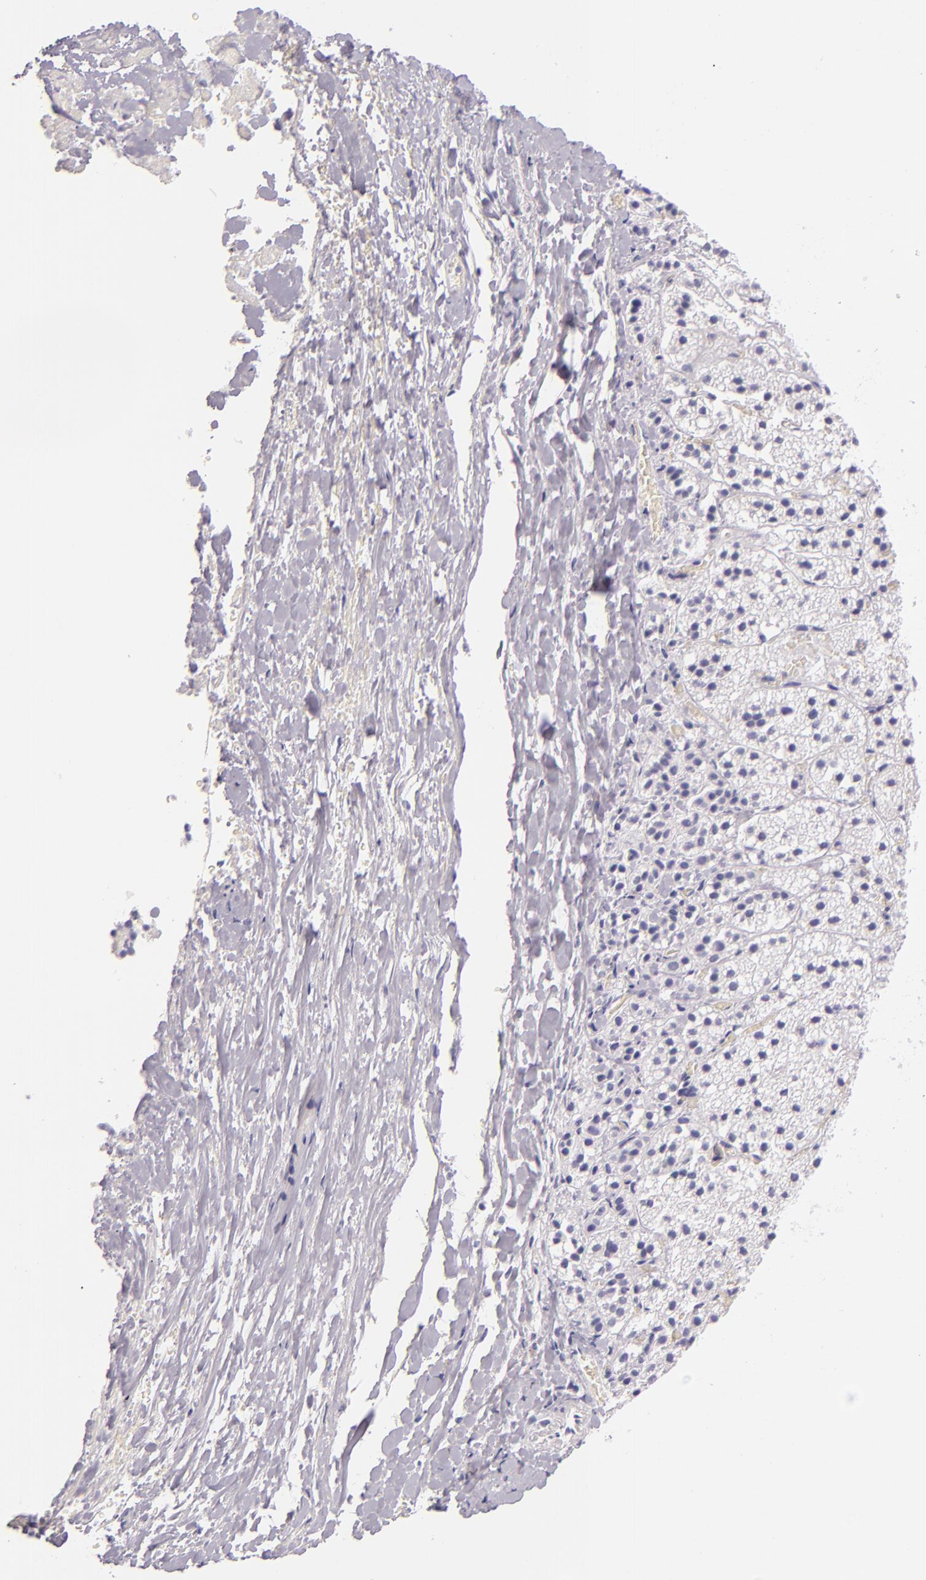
{"staining": {"intensity": "negative", "quantity": "none", "location": "none"}, "tissue": "adrenal gland", "cell_type": "Glandular cells", "image_type": "normal", "snomed": [{"axis": "morphology", "description": "Normal tissue, NOS"}, {"axis": "topography", "description": "Adrenal gland"}], "caption": "Immunohistochemistry histopathology image of unremarkable human adrenal gland stained for a protein (brown), which exhibits no staining in glandular cells. The staining was performed using DAB (3,3'-diaminobenzidine) to visualize the protein expression in brown, while the nuclei were stained in blue with hematoxylin (Magnification: 20x).", "gene": "ICAM1", "patient": {"sex": "female", "age": 44}}